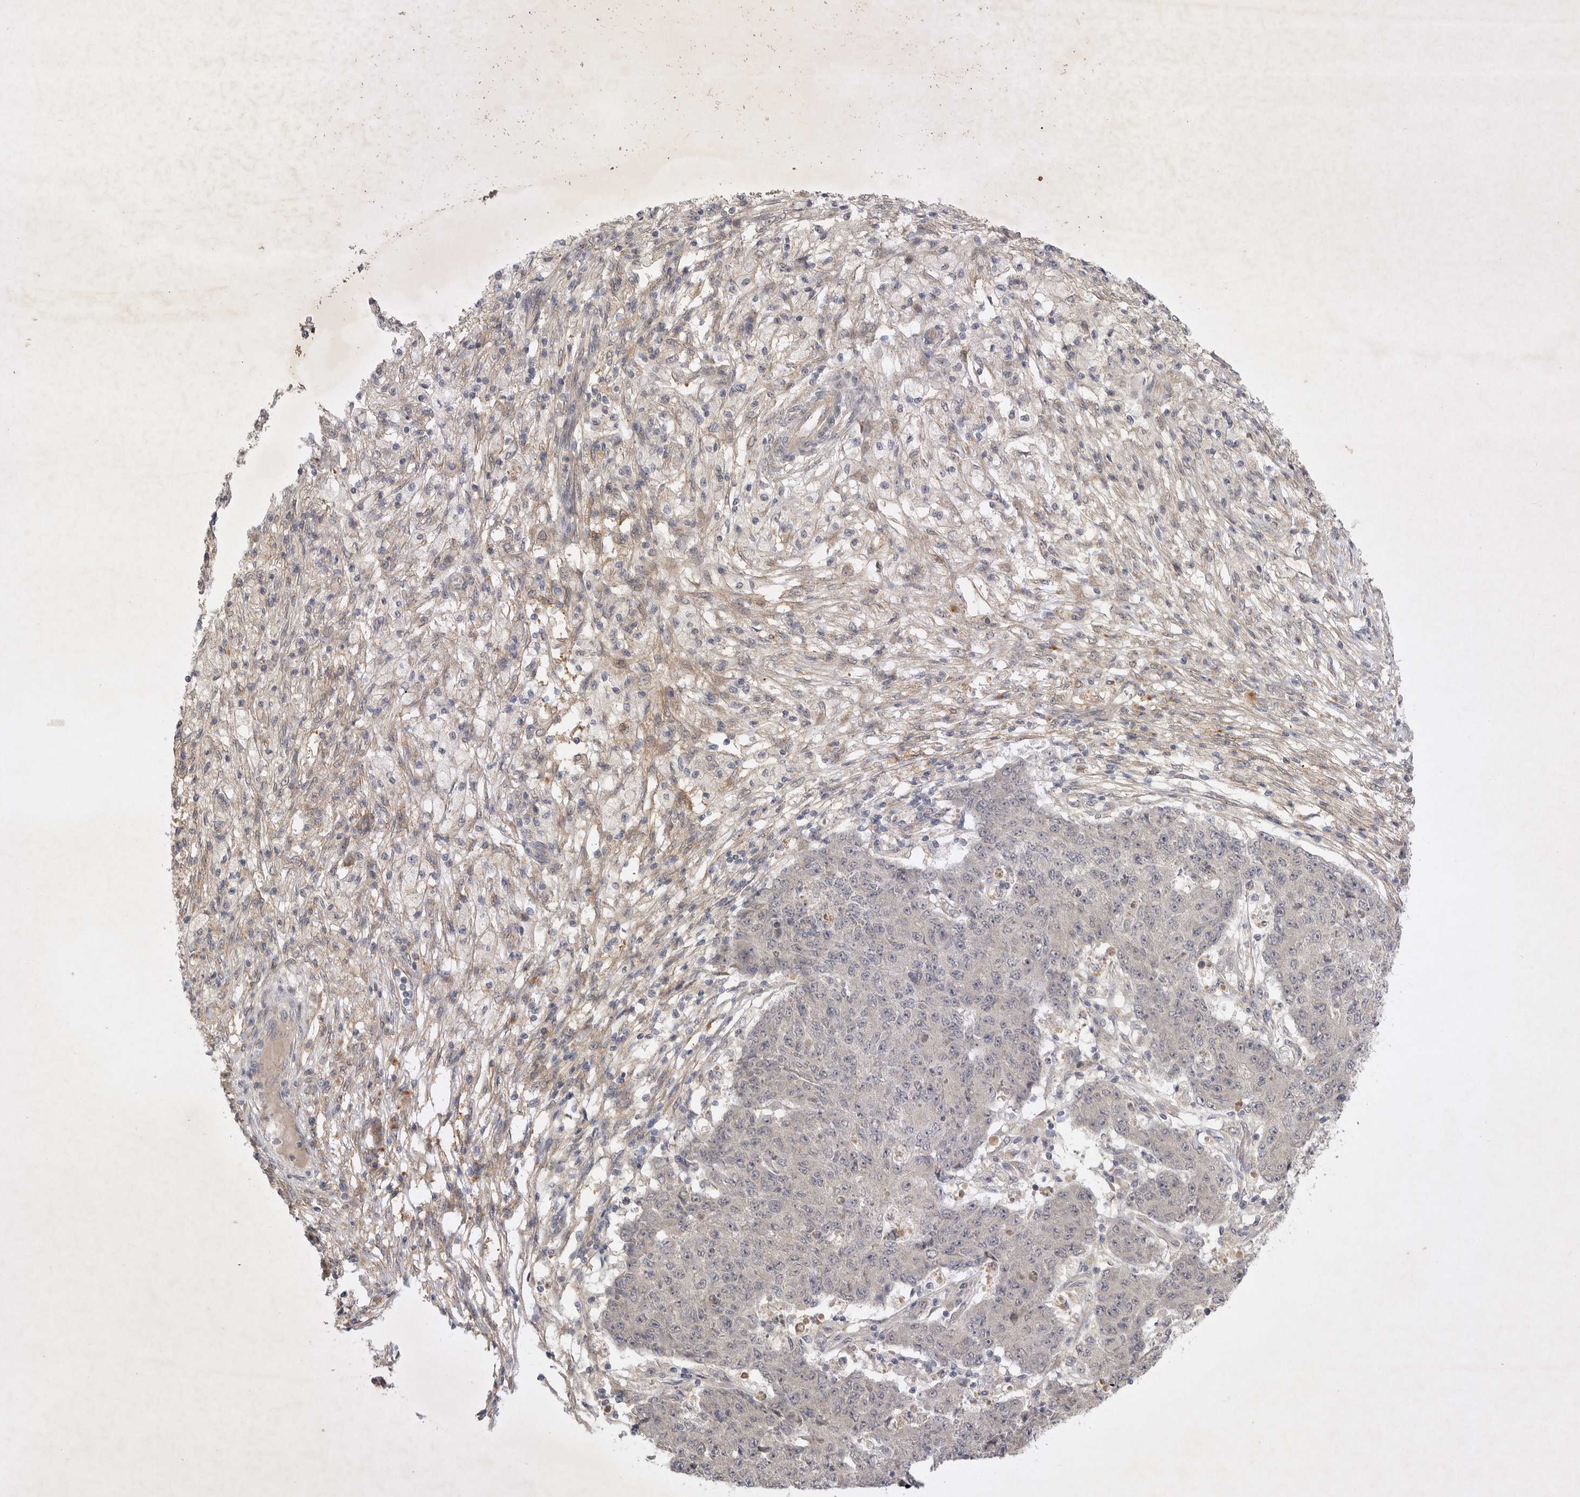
{"staining": {"intensity": "negative", "quantity": "none", "location": "none"}, "tissue": "ovarian cancer", "cell_type": "Tumor cells", "image_type": "cancer", "snomed": [{"axis": "morphology", "description": "Carcinoma, endometroid"}, {"axis": "topography", "description": "Ovary"}], "caption": "Tumor cells are negative for brown protein staining in ovarian cancer.", "gene": "PTPDC1", "patient": {"sex": "female", "age": 42}}